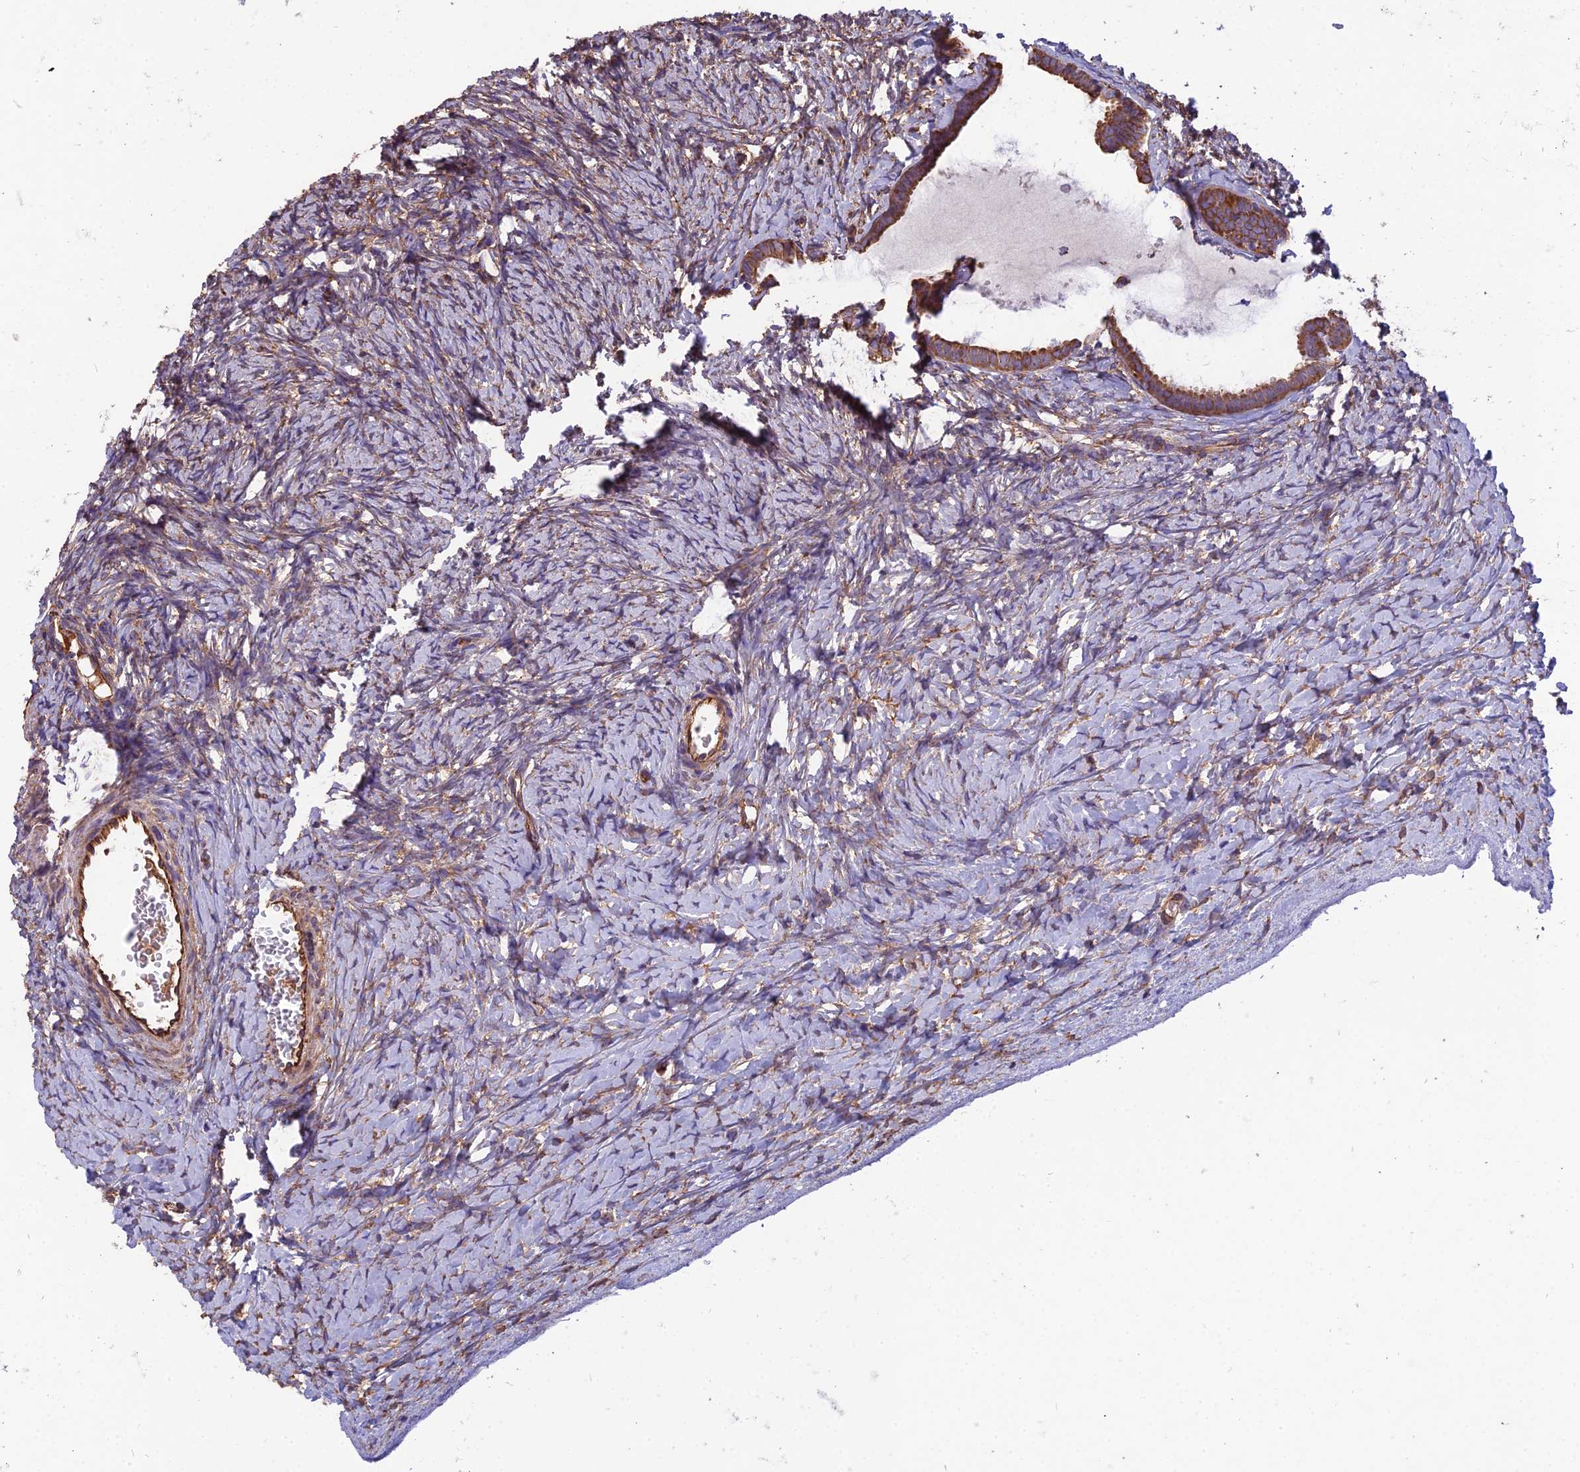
{"staining": {"intensity": "moderate", "quantity": ">75%", "location": "cytoplasmic/membranous"}, "tissue": "ovary", "cell_type": "Follicle cells", "image_type": "normal", "snomed": [{"axis": "morphology", "description": "Normal tissue, NOS"}, {"axis": "morphology", "description": "Developmental malformation"}, {"axis": "topography", "description": "Ovary"}], "caption": "DAB immunohistochemical staining of unremarkable ovary shows moderate cytoplasmic/membranous protein positivity in about >75% of follicle cells.", "gene": "SPDL1", "patient": {"sex": "female", "age": 39}}